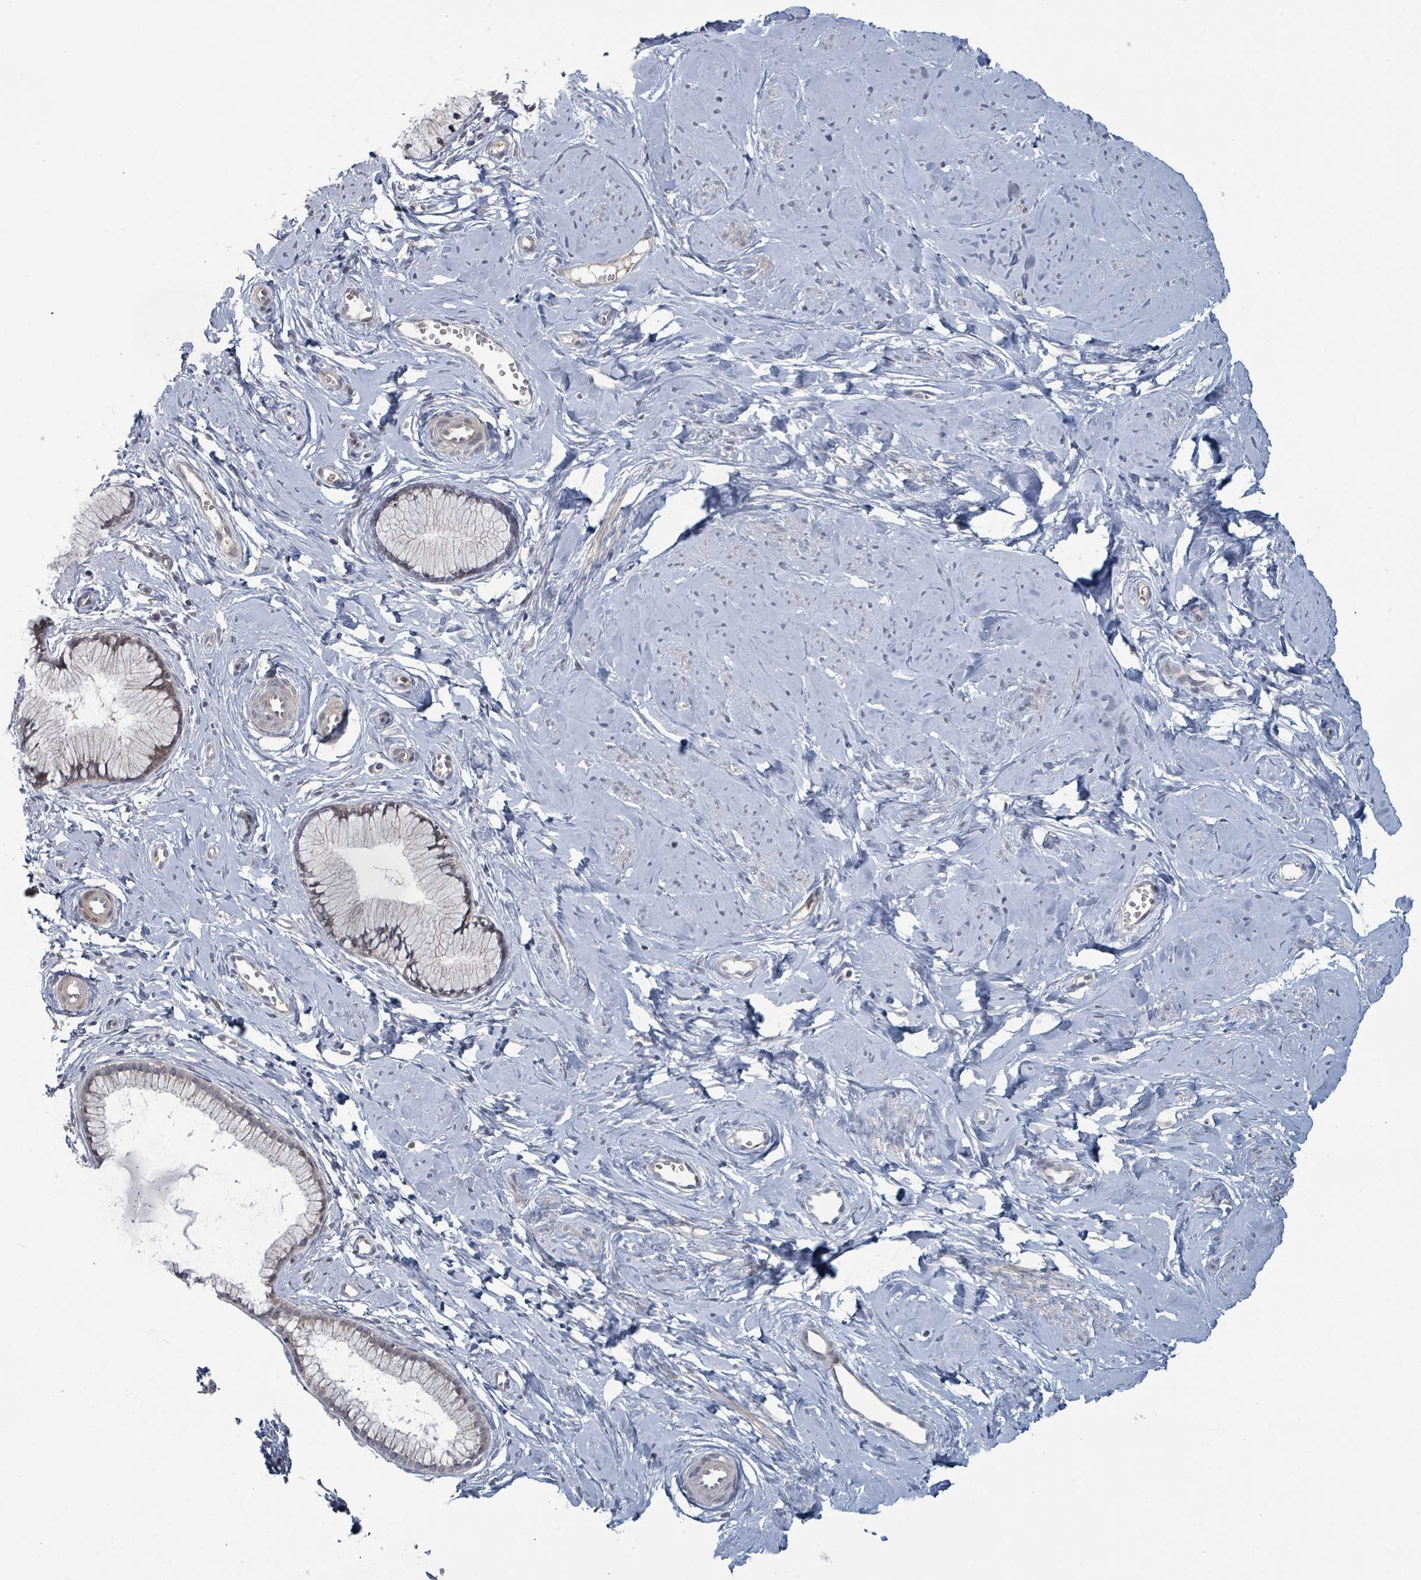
{"staining": {"intensity": "moderate", "quantity": "<25%", "location": "cytoplasmic/membranous"}, "tissue": "cervix", "cell_type": "Glandular cells", "image_type": "normal", "snomed": [{"axis": "morphology", "description": "Normal tissue, NOS"}, {"axis": "topography", "description": "Cervix"}], "caption": "Unremarkable cervix reveals moderate cytoplasmic/membranous expression in about <25% of glandular cells, visualized by immunohistochemistry.", "gene": "COL5A3", "patient": {"sex": "female", "age": 40}}